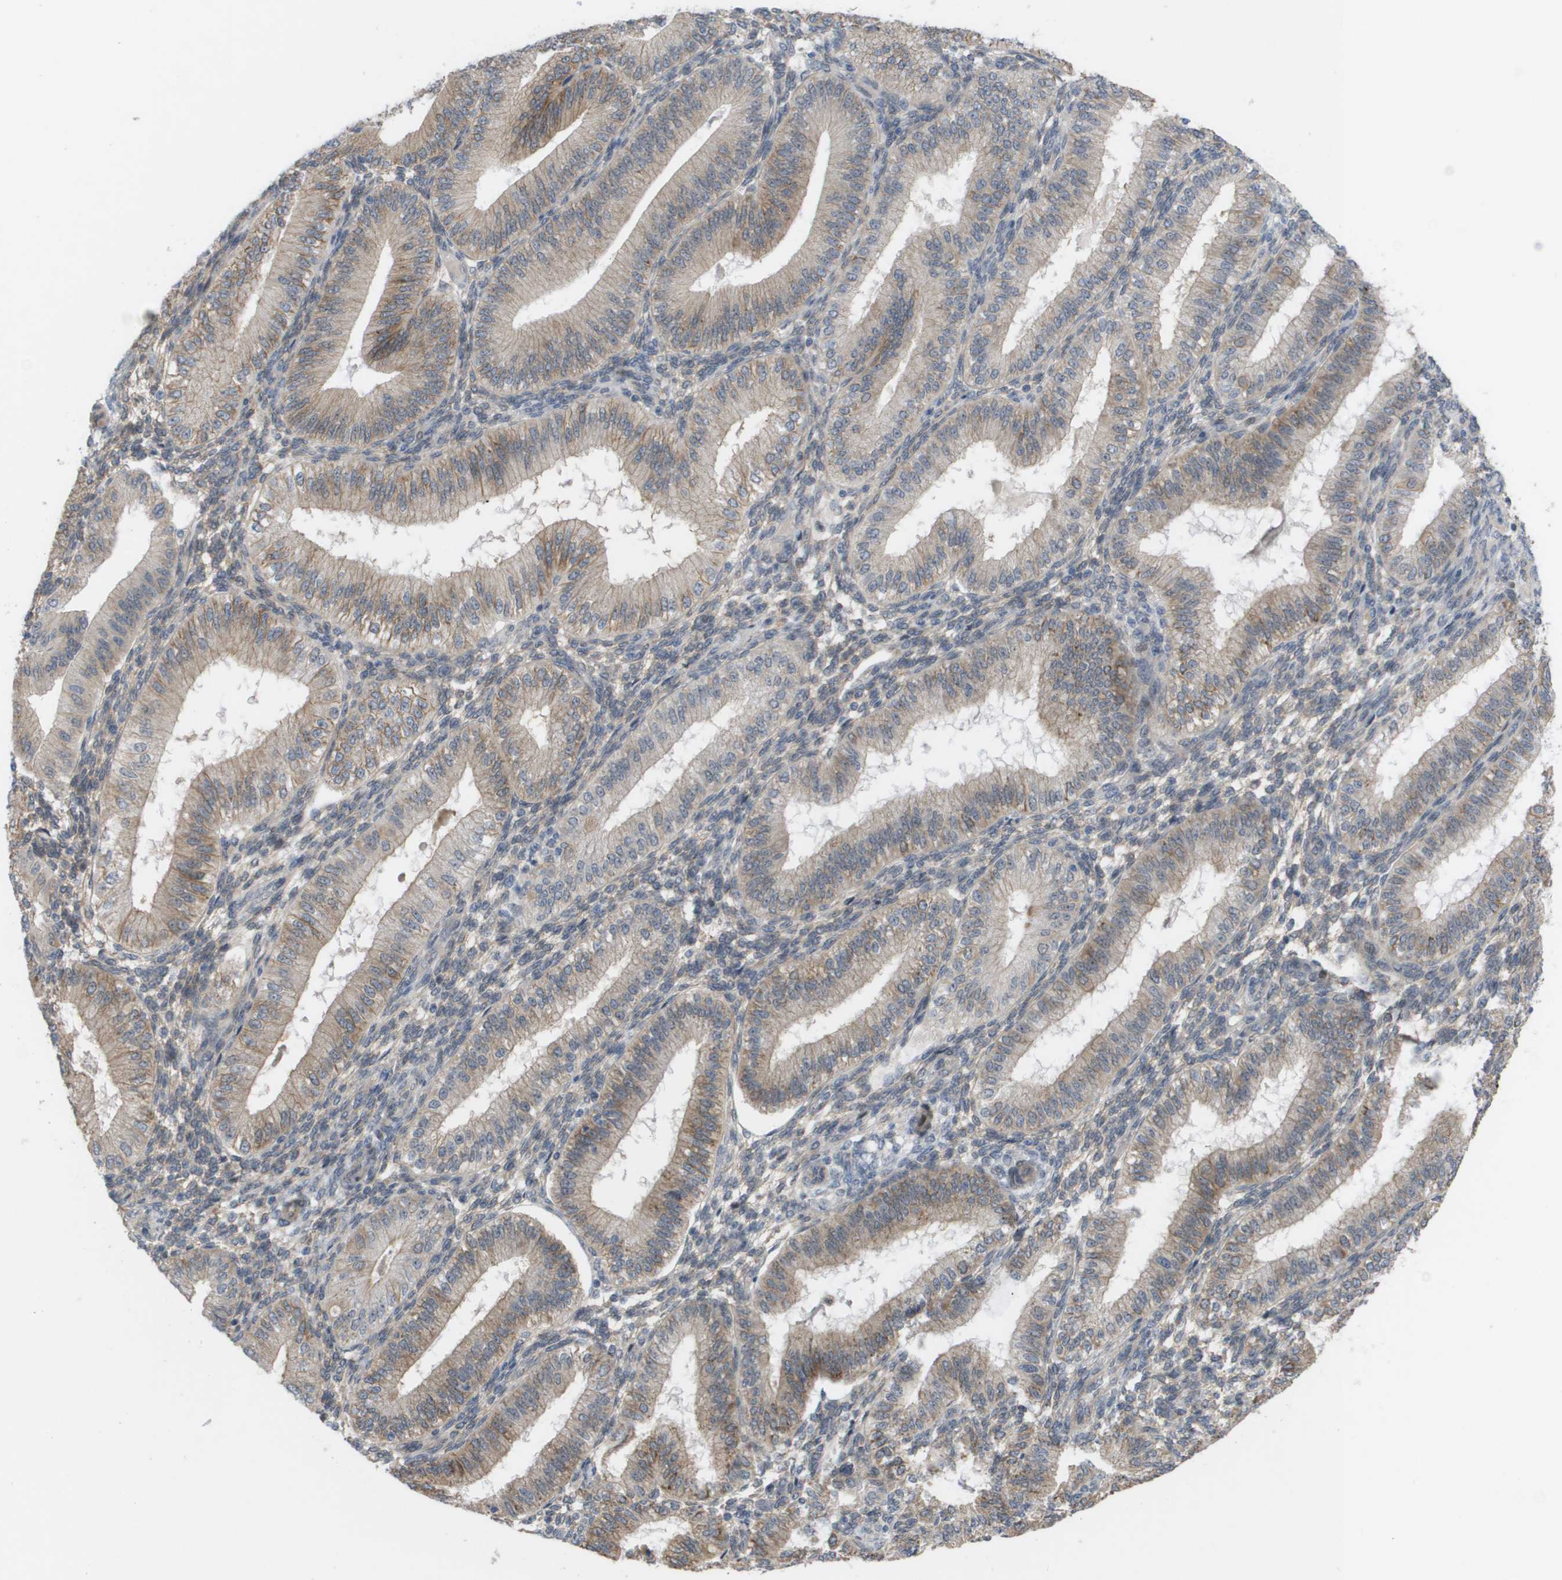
{"staining": {"intensity": "negative", "quantity": "none", "location": "none"}, "tissue": "endometrium", "cell_type": "Cells in endometrial stroma", "image_type": "normal", "snomed": [{"axis": "morphology", "description": "Normal tissue, NOS"}, {"axis": "topography", "description": "Endometrium"}], "caption": "DAB (3,3'-diaminobenzidine) immunohistochemical staining of unremarkable endometrium shows no significant staining in cells in endometrial stroma. Brightfield microscopy of immunohistochemistry (IHC) stained with DAB (brown) and hematoxylin (blue), captured at high magnification.", "gene": "MTARC2", "patient": {"sex": "female", "age": 39}}